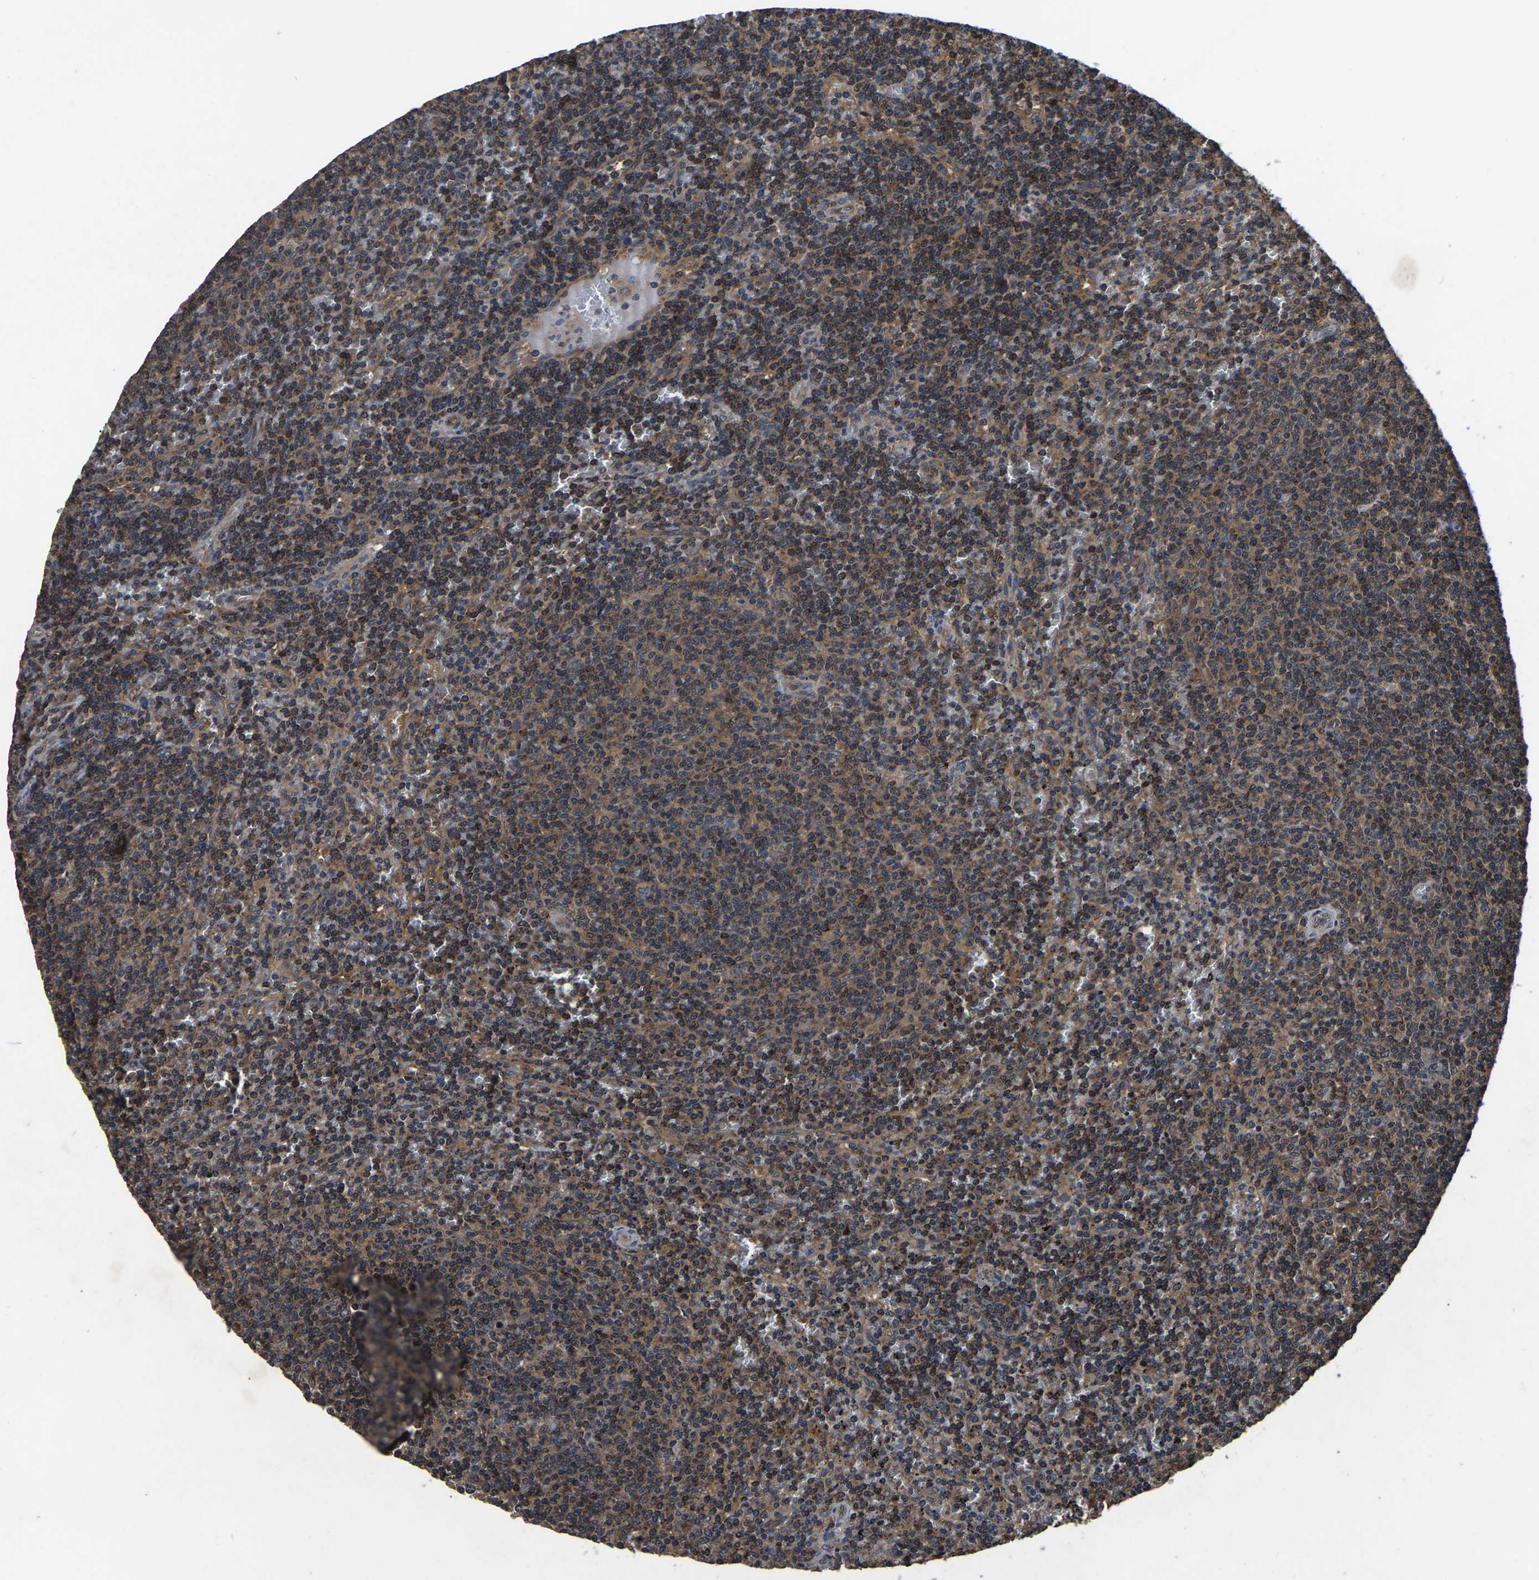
{"staining": {"intensity": "moderate", "quantity": ">75%", "location": "cytoplasmic/membranous"}, "tissue": "lymphoma", "cell_type": "Tumor cells", "image_type": "cancer", "snomed": [{"axis": "morphology", "description": "Malignant lymphoma, non-Hodgkin's type, Low grade"}, {"axis": "topography", "description": "Spleen"}], "caption": "This is an image of immunohistochemistry (IHC) staining of lymphoma, which shows moderate expression in the cytoplasmic/membranous of tumor cells.", "gene": "CRYZL1", "patient": {"sex": "female", "age": 50}}